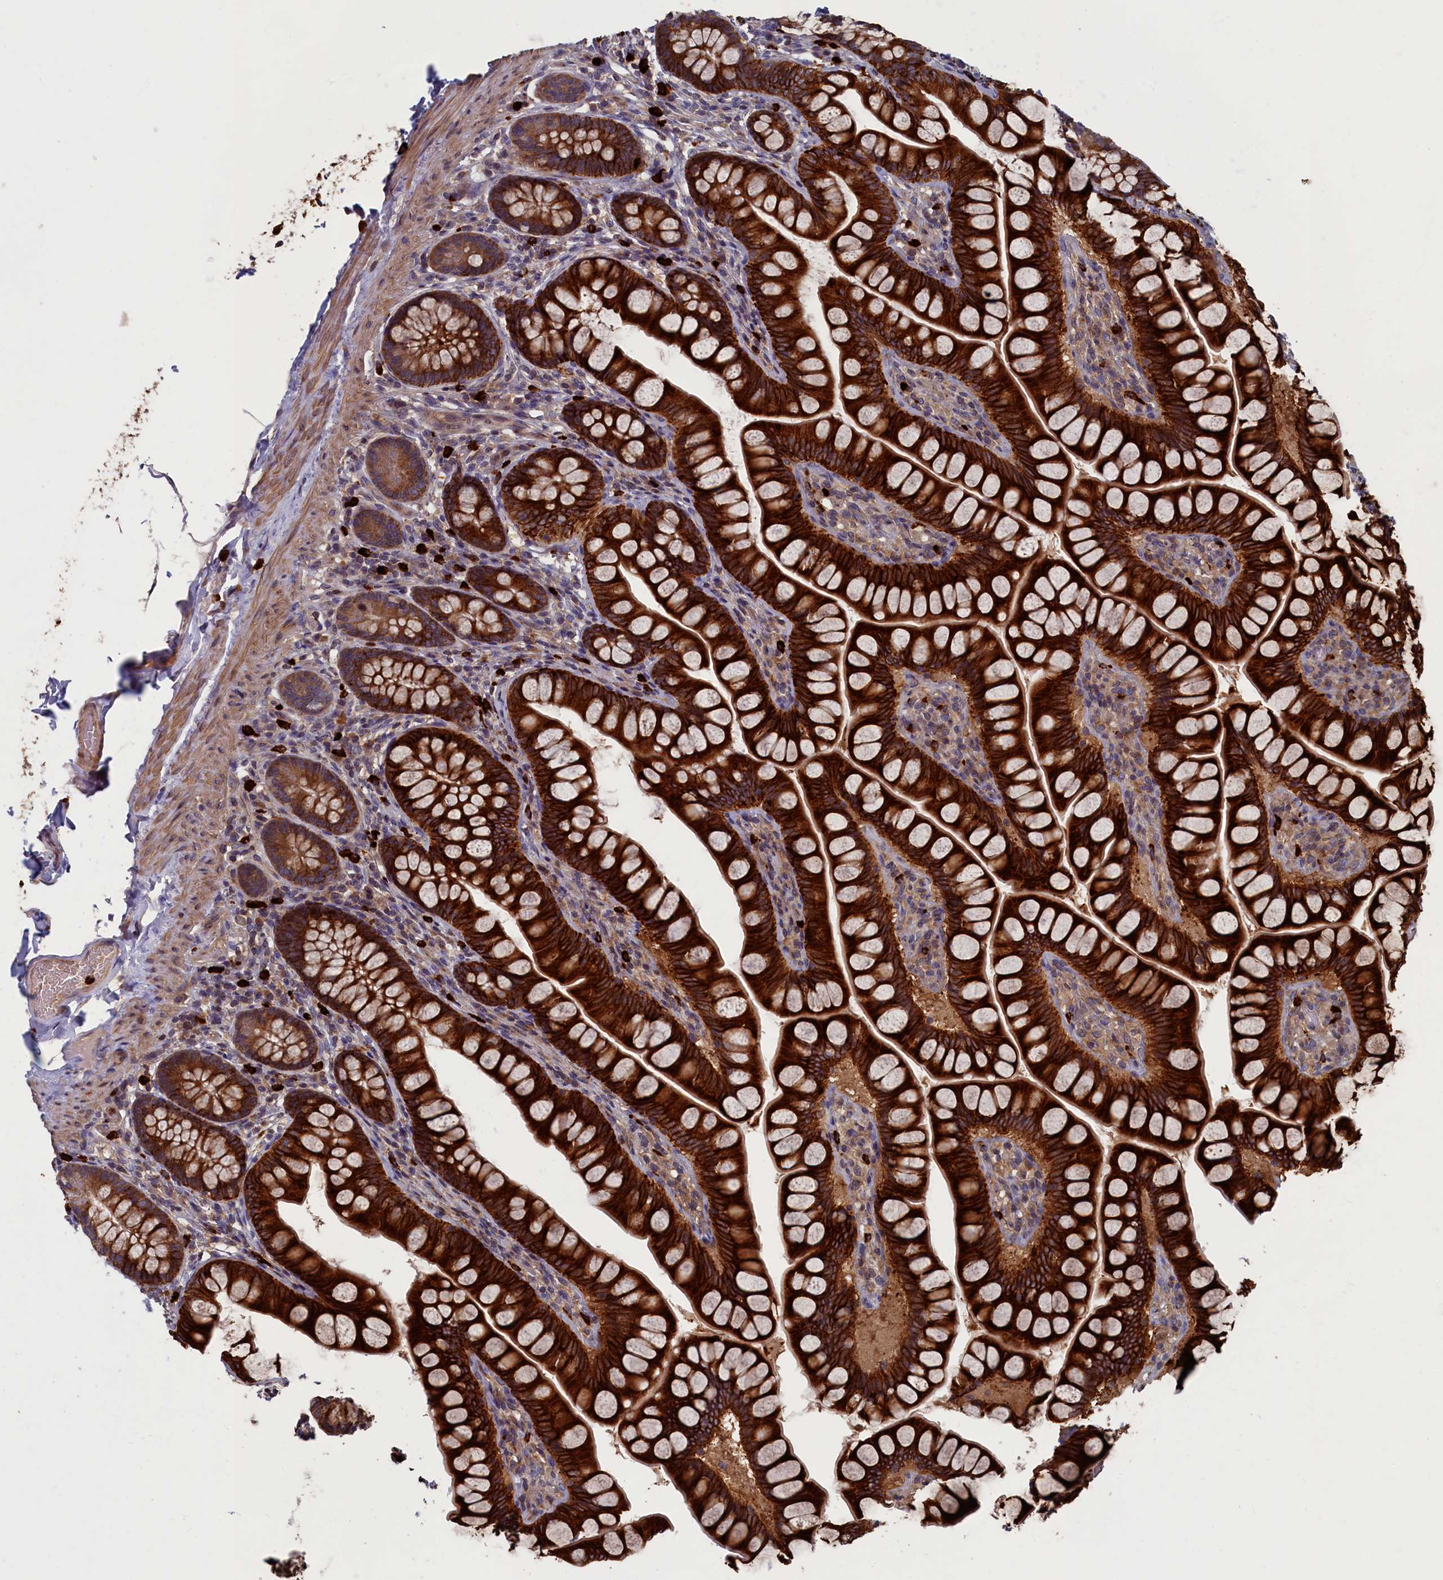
{"staining": {"intensity": "strong", "quantity": ">75%", "location": "cytoplasmic/membranous"}, "tissue": "small intestine", "cell_type": "Glandular cells", "image_type": "normal", "snomed": [{"axis": "morphology", "description": "Normal tissue, NOS"}, {"axis": "topography", "description": "Small intestine"}], "caption": "Brown immunohistochemical staining in benign small intestine reveals strong cytoplasmic/membranous staining in about >75% of glandular cells. The staining was performed using DAB, with brown indicating positive protein expression. Nuclei are stained blue with hematoxylin.", "gene": "TNK2", "patient": {"sex": "male", "age": 70}}